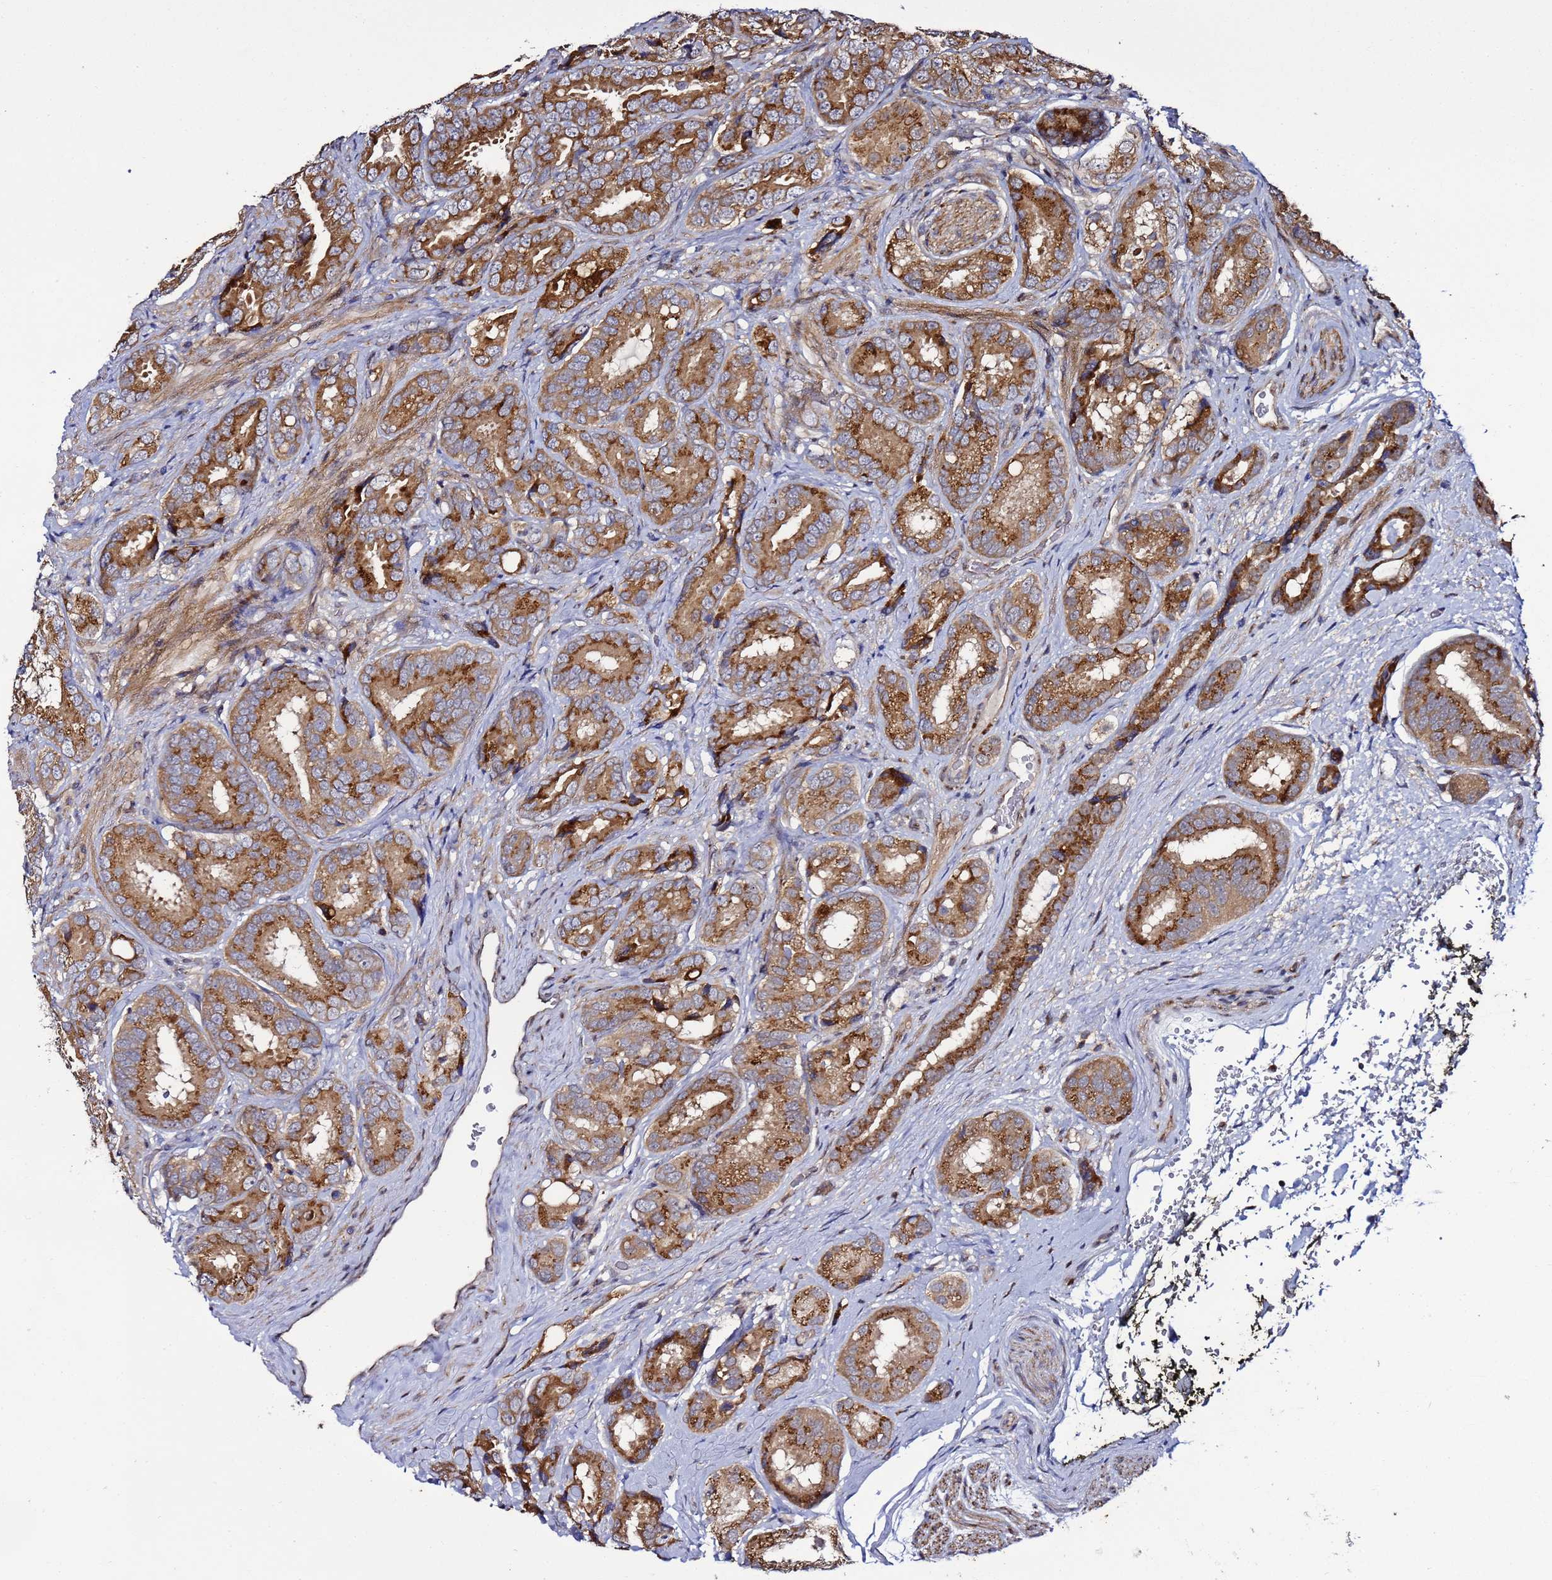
{"staining": {"intensity": "moderate", "quantity": ">75%", "location": "cytoplasmic/membranous"}, "tissue": "prostate cancer", "cell_type": "Tumor cells", "image_type": "cancer", "snomed": [{"axis": "morphology", "description": "Adenocarcinoma, High grade"}, {"axis": "topography", "description": "Prostate"}], "caption": "Immunohistochemical staining of prostate adenocarcinoma (high-grade) shows medium levels of moderate cytoplasmic/membranous protein expression in approximately >75% of tumor cells.", "gene": "TMEM176B", "patient": {"sex": "male", "age": 71}}